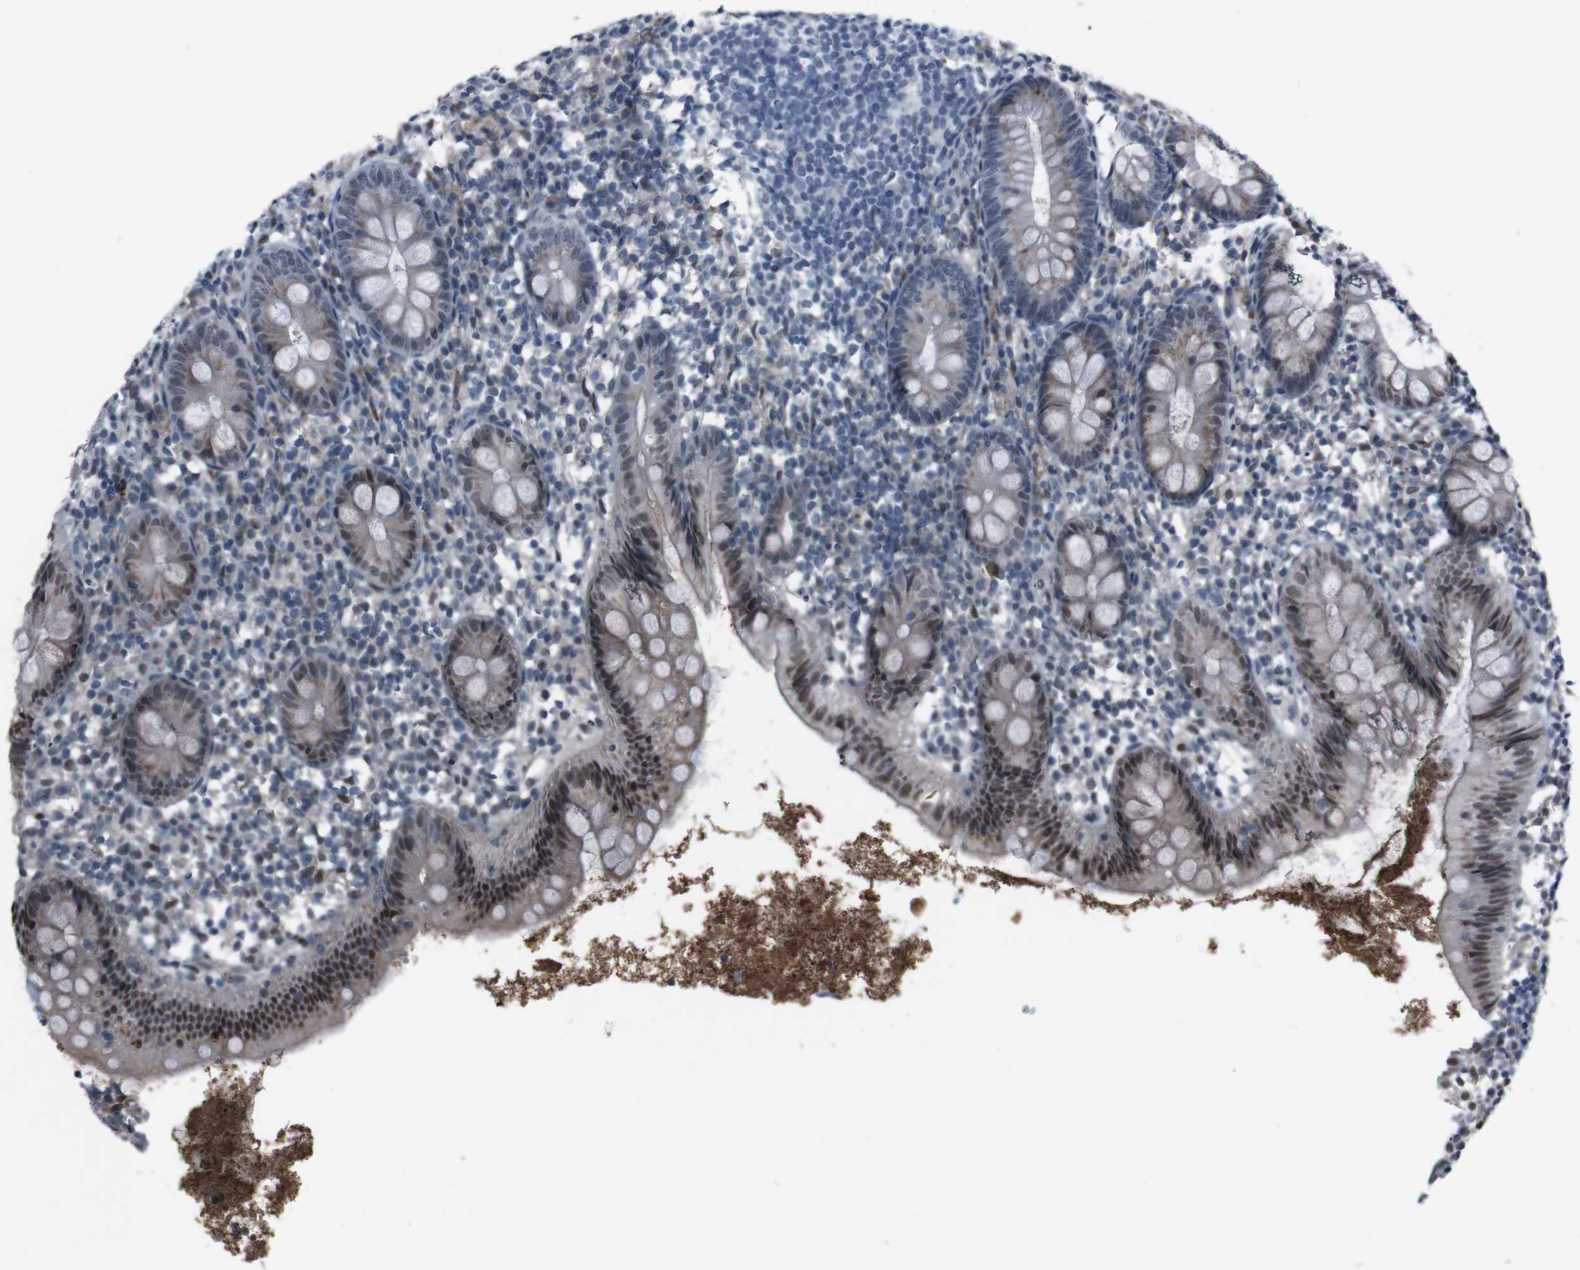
{"staining": {"intensity": "strong", "quantity": "<25%", "location": "cytoplasmic/membranous,nuclear"}, "tissue": "appendix", "cell_type": "Glandular cells", "image_type": "normal", "snomed": [{"axis": "morphology", "description": "Normal tissue, NOS"}, {"axis": "topography", "description": "Appendix"}], "caption": "Immunohistochemical staining of benign human appendix exhibits <25% levels of strong cytoplasmic/membranous,nuclear protein expression in approximately <25% of glandular cells. The protein is stained brown, and the nuclei are stained in blue (DAB (3,3'-diaminobenzidine) IHC with brightfield microscopy, high magnification).", "gene": "SS18L1", "patient": {"sex": "female", "age": 20}}